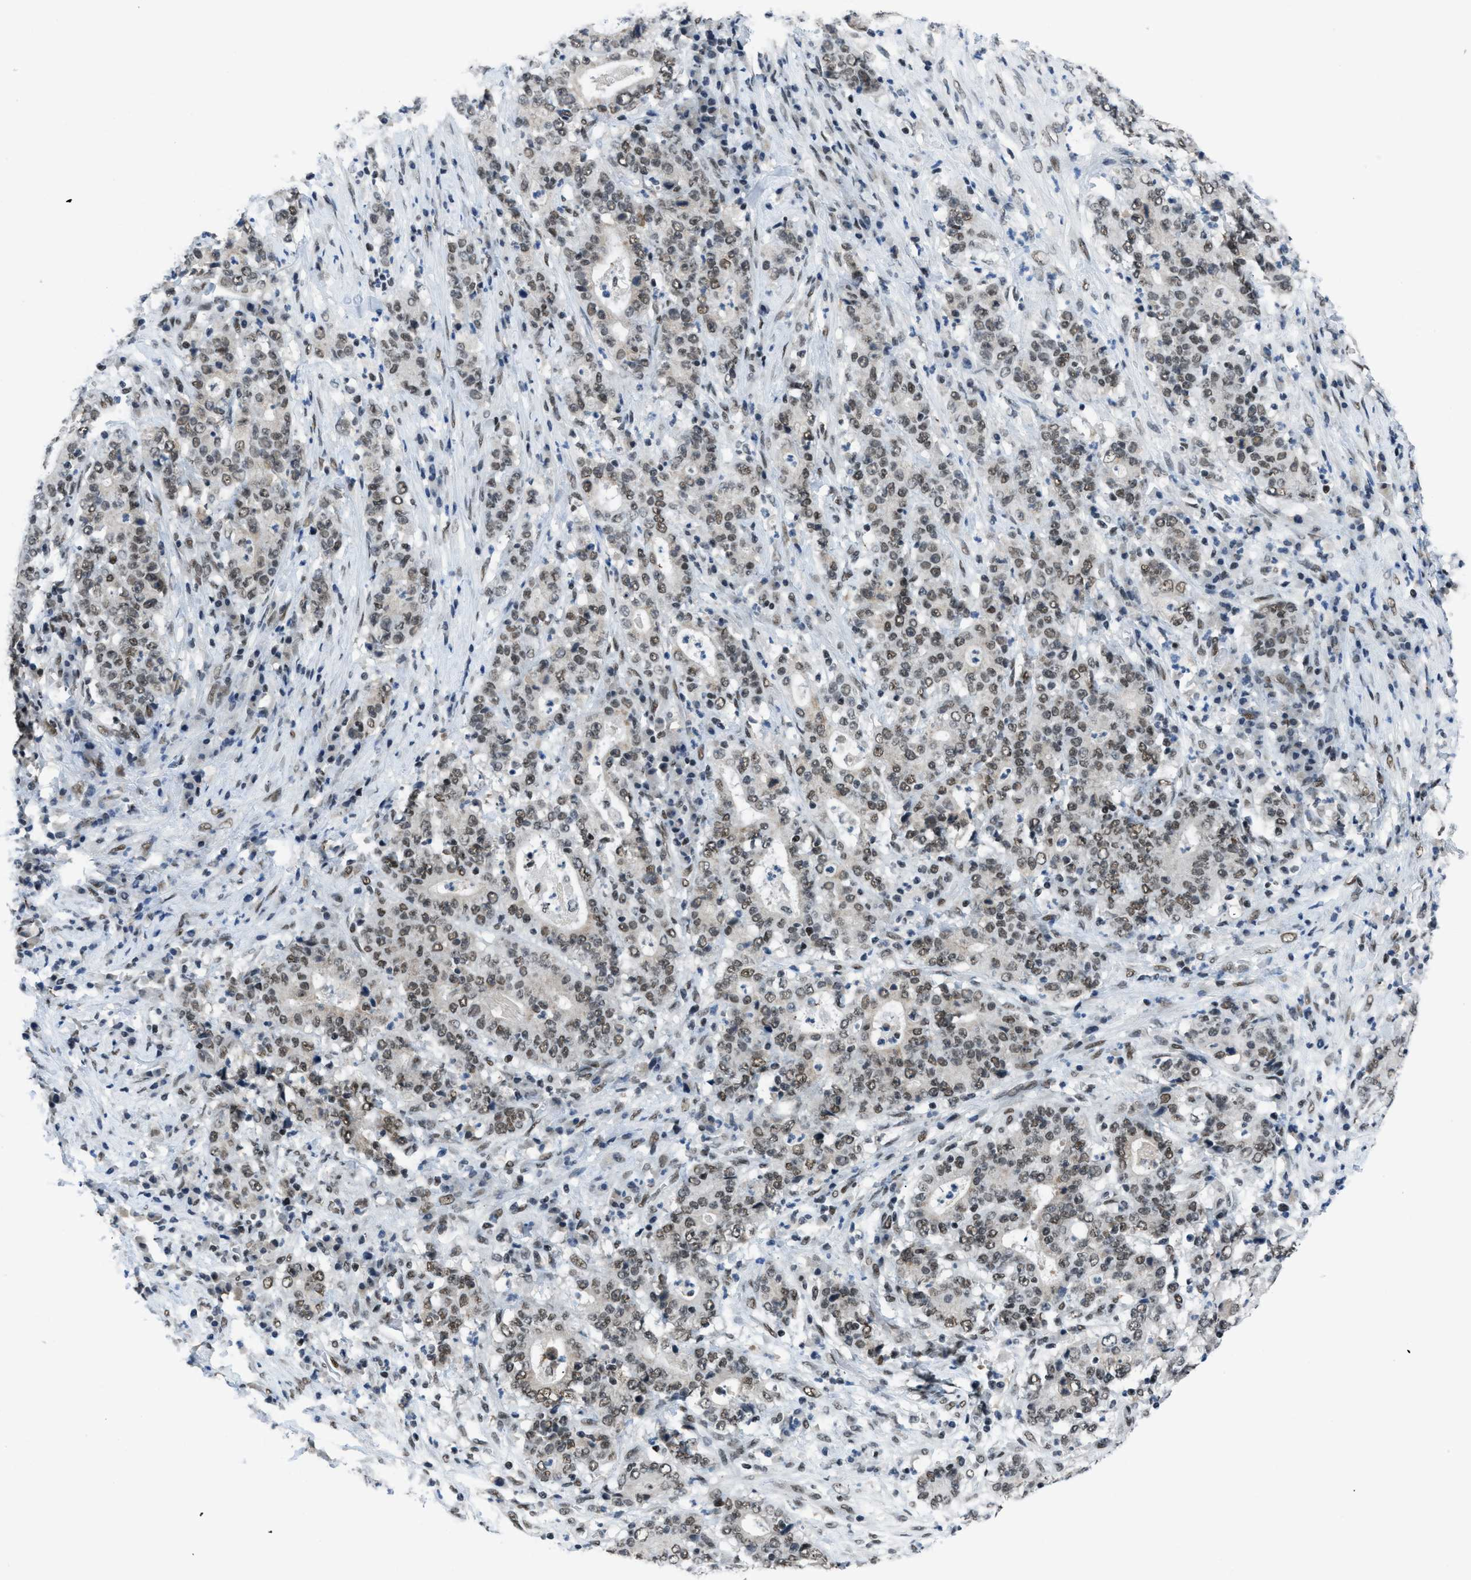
{"staining": {"intensity": "moderate", "quantity": ">75%", "location": "nuclear"}, "tissue": "stomach cancer", "cell_type": "Tumor cells", "image_type": "cancer", "snomed": [{"axis": "morphology", "description": "Normal tissue, NOS"}, {"axis": "morphology", "description": "Adenocarcinoma, NOS"}, {"axis": "topography", "description": "Stomach, upper"}, {"axis": "topography", "description": "Stomach"}], "caption": "Immunohistochemical staining of stomach adenocarcinoma exhibits medium levels of moderate nuclear protein positivity in about >75% of tumor cells. (DAB (3,3'-diaminobenzidine) IHC with brightfield microscopy, high magnification).", "gene": "GATAD2B", "patient": {"sex": "male", "age": 59}}